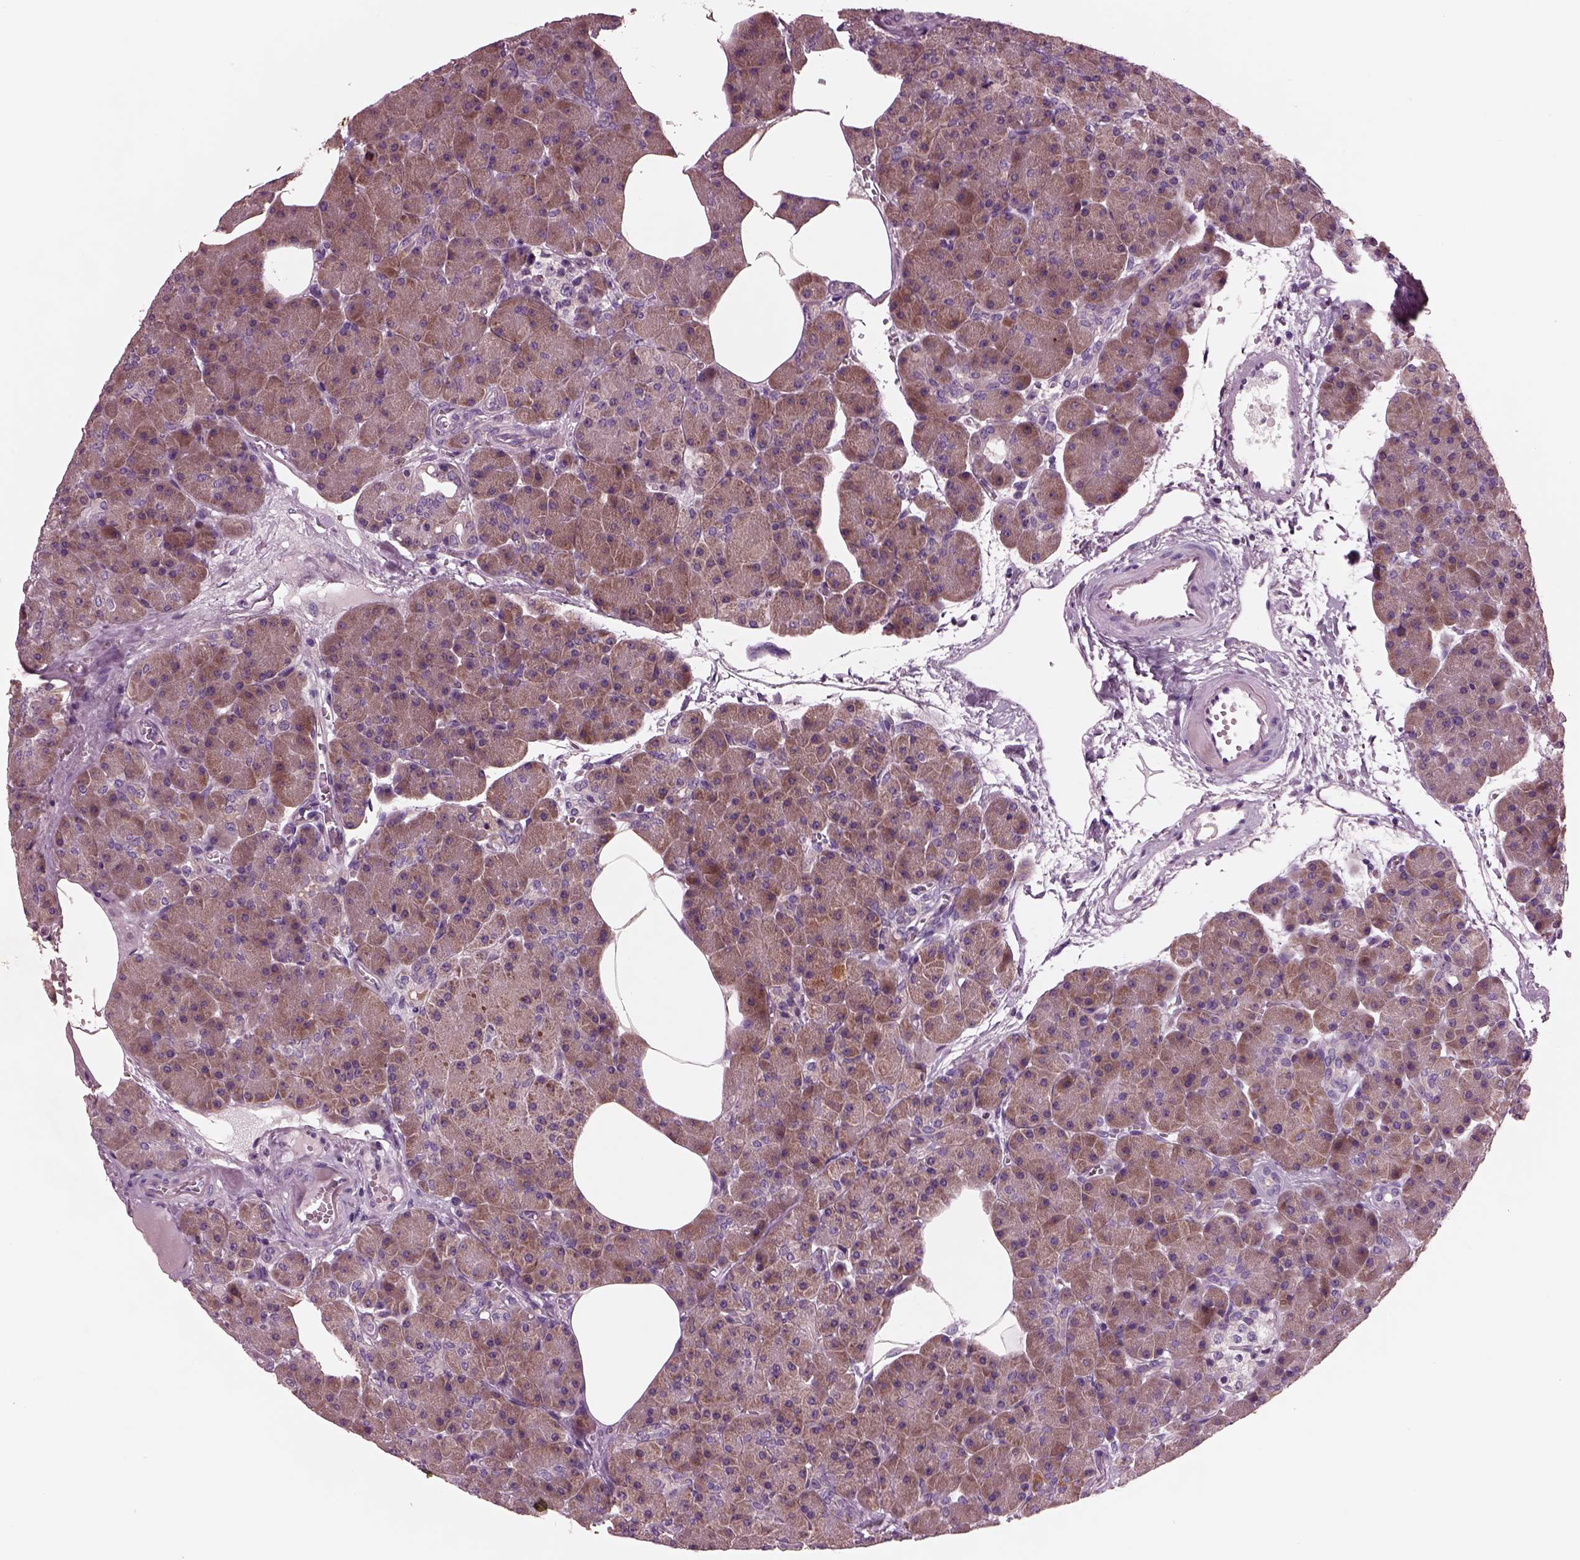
{"staining": {"intensity": "moderate", "quantity": ">75%", "location": "cytoplasmic/membranous"}, "tissue": "pancreas", "cell_type": "Exocrine glandular cells", "image_type": "normal", "snomed": [{"axis": "morphology", "description": "Normal tissue, NOS"}, {"axis": "topography", "description": "Pancreas"}], "caption": "Moderate cytoplasmic/membranous expression is appreciated in approximately >75% of exocrine glandular cells in benign pancreas. Ihc stains the protein in brown and the nuclei are stained blue.", "gene": "AP4M1", "patient": {"sex": "female", "age": 45}}